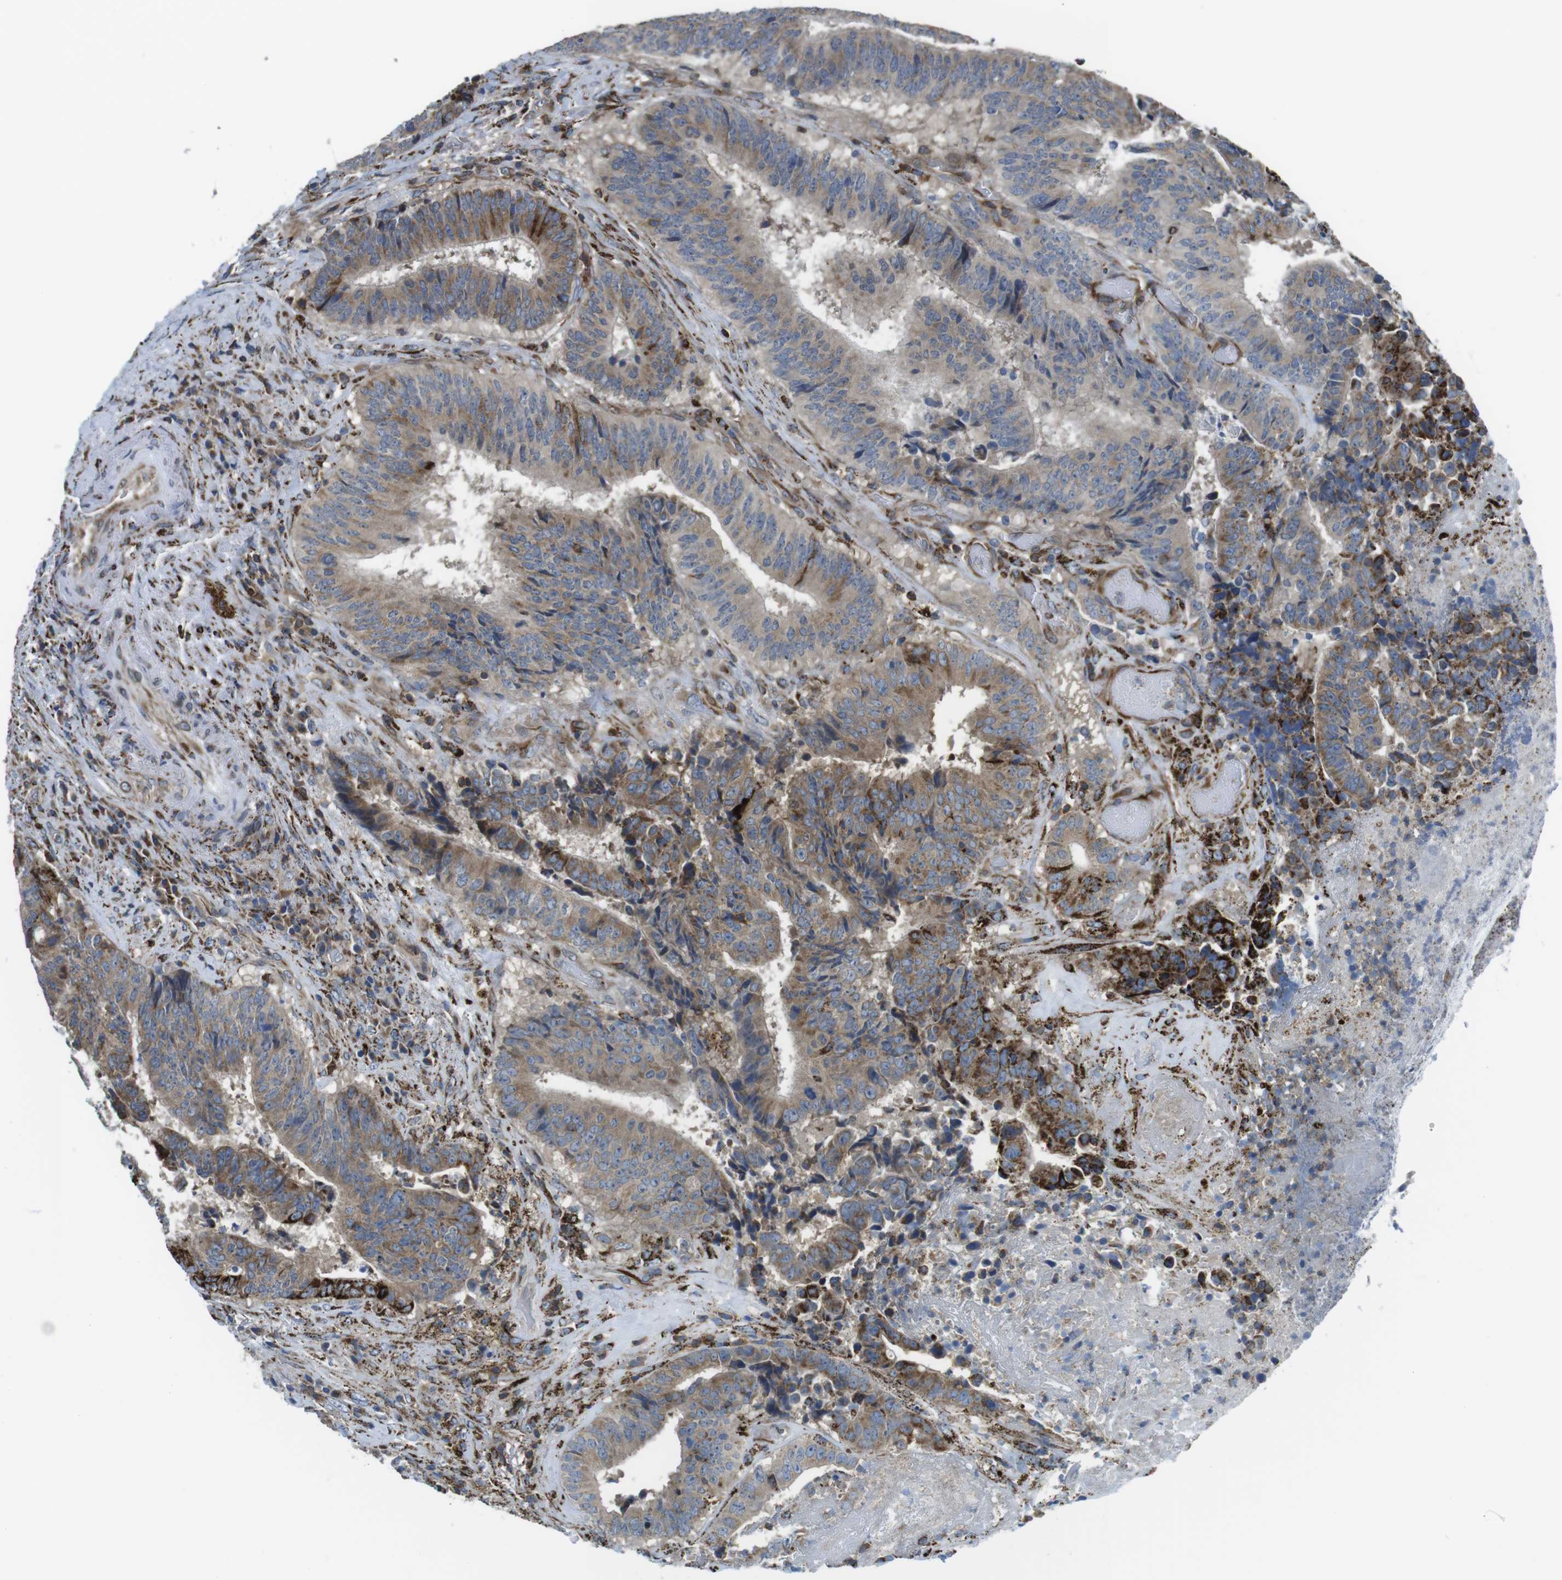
{"staining": {"intensity": "moderate", "quantity": "25%-75%", "location": "cytoplasmic/membranous"}, "tissue": "colorectal cancer", "cell_type": "Tumor cells", "image_type": "cancer", "snomed": [{"axis": "morphology", "description": "Adenocarcinoma, NOS"}, {"axis": "topography", "description": "Rectum"}], "caption": "The immunohistochemical stain shows moderate cytoplasmic/membranous positivity in tumor cells of colorectal adenocarcinoma tissue.", "gene": "KCNE3", "patient": {"sex": "male", "age": 72}}